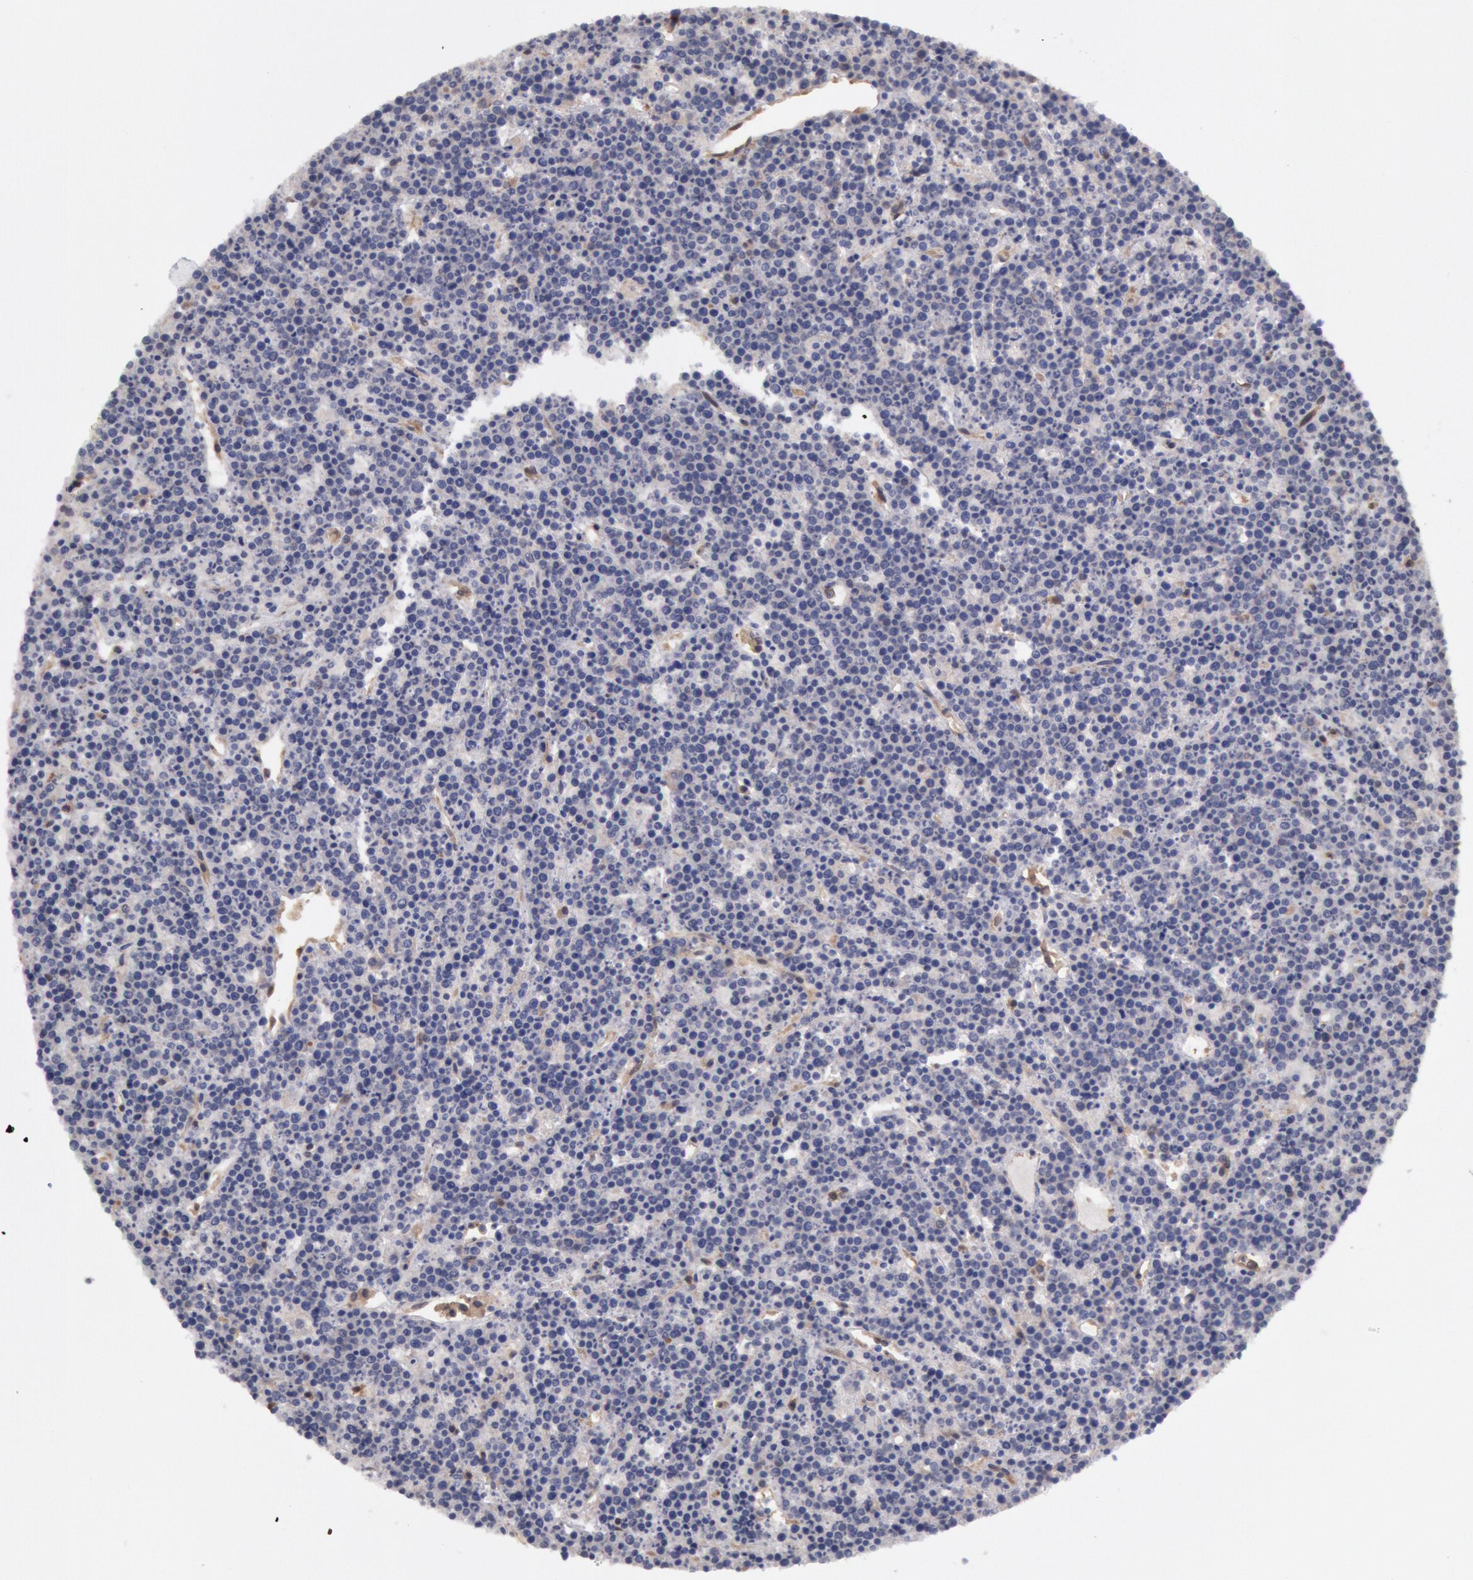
{"staining": {"intensity": "weak", "quantity": ">75%", "location": "cytoplasmic/membranous"}, "tissue": "lymphoma", "cell_type": "Tumor cells", "image_type": "cancer", "snomed": [{"axis": "morphology", "description": "Malignant lymphoma, non-Hodgkin's type, High grade"}, {"axis": "topography", "description": "Ovary"}], "caption": "High-power microscopy captured an immunohistochemistry histopathology image of malignant lymphoma, non-Hodgkin's type (high-grade), revealing weak cytoplasmic/membranous positivity in approximately >75% of tumor cells.", "gene": "CCDC50", "patient": {"sex": "female", "age": 56}}